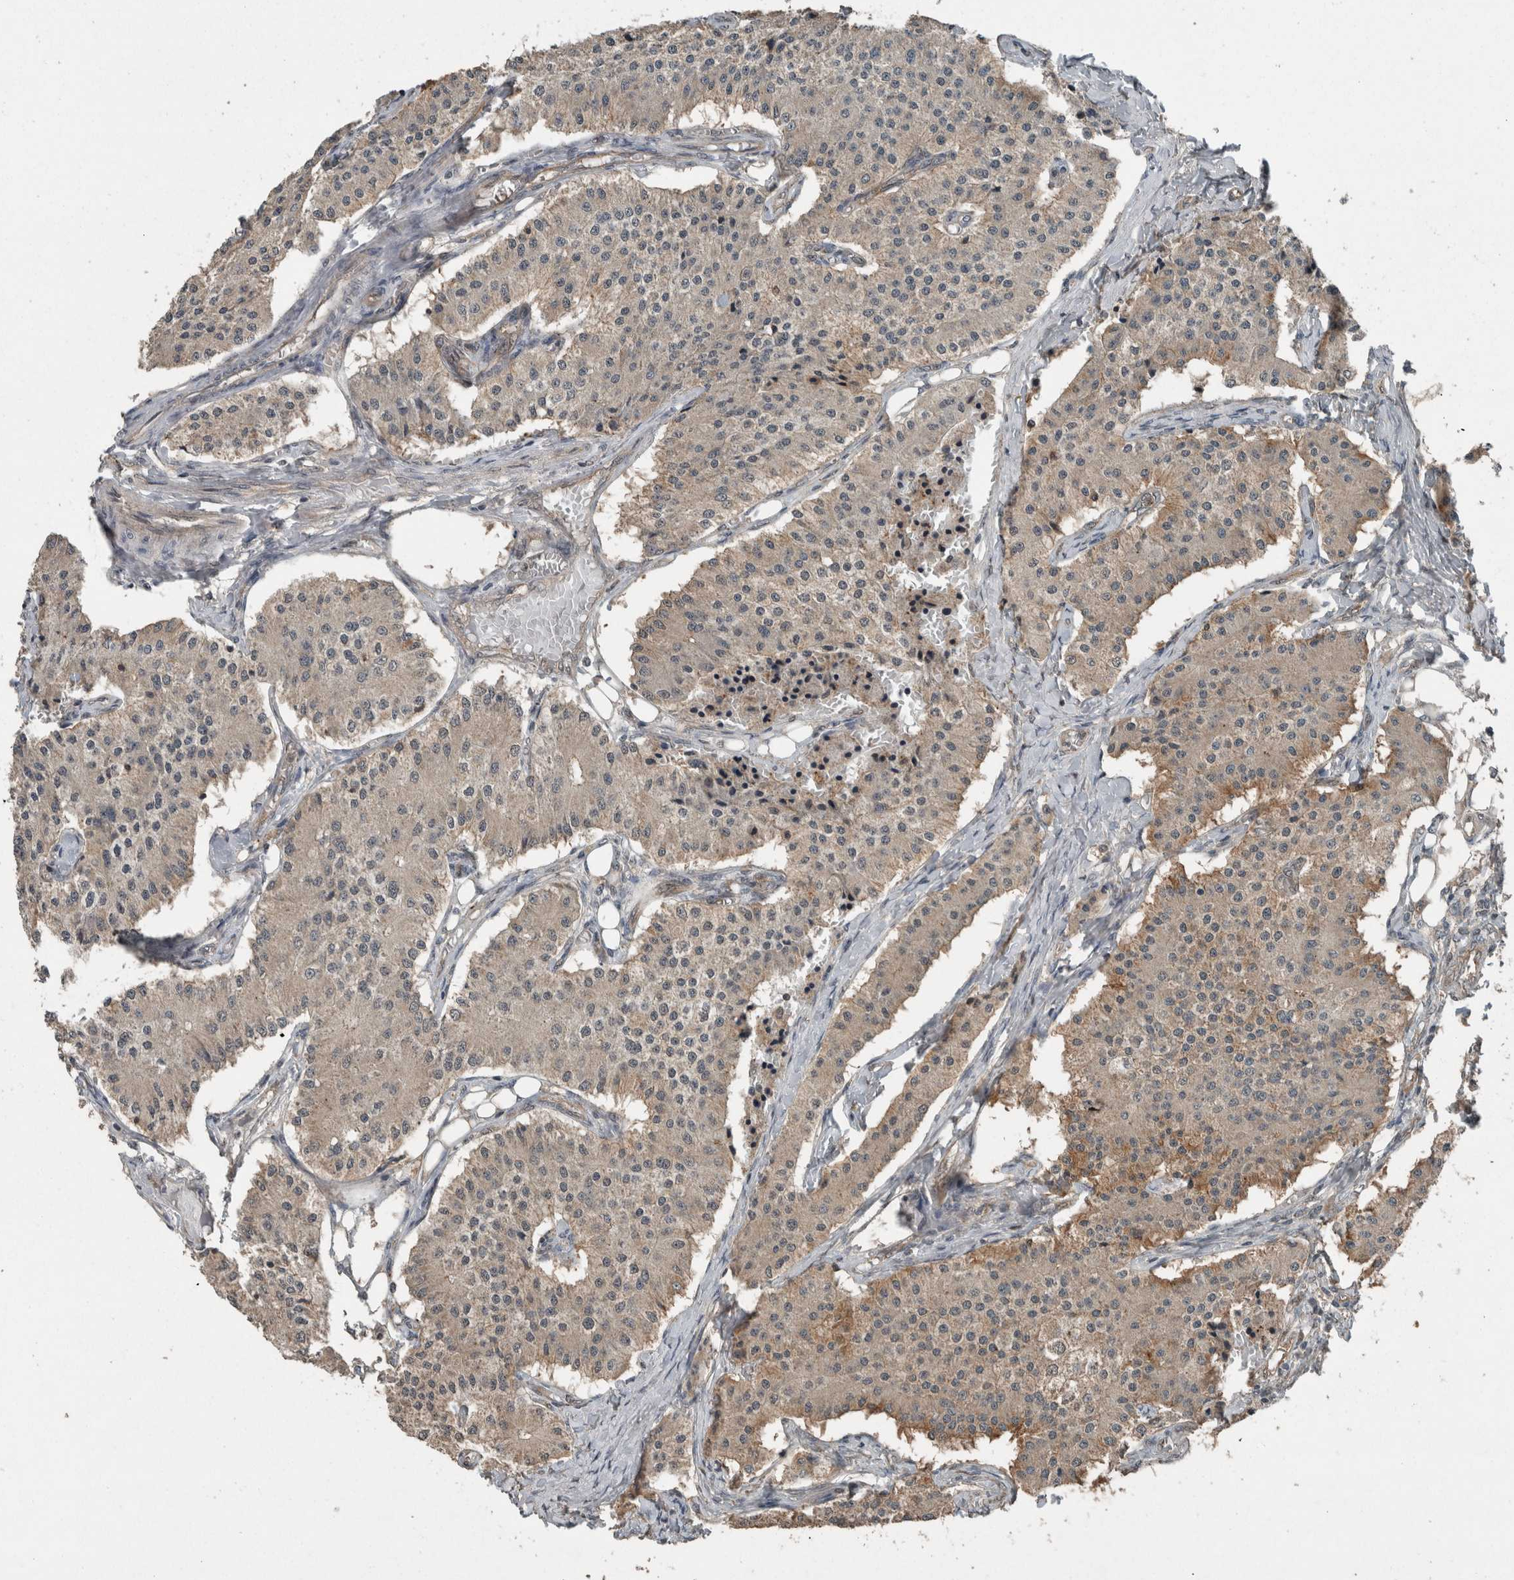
{"staining": {"intensity": "weak", "quantity": "25%-75%", "location": "cytoplasmic/membranous"}, "tissue": "carcinoid", "cell_type": "Tumor cells", "image_type": "cancer", "snomed": [{"axis": "morphology", "description": "Carcinoid, malignant, NOS"}, {"axis": "topography", "description": "Colon"}], "caption": "DAB (3,3'-diaminobenzidine) immunohistochemical staining of carcinoid demonstrates weak cytoplasmic/membranous protein positivity in about 25%-75% of tumor cells.", "gene": "MYO1E", "patient": {"sex": "female", "age": 52}}